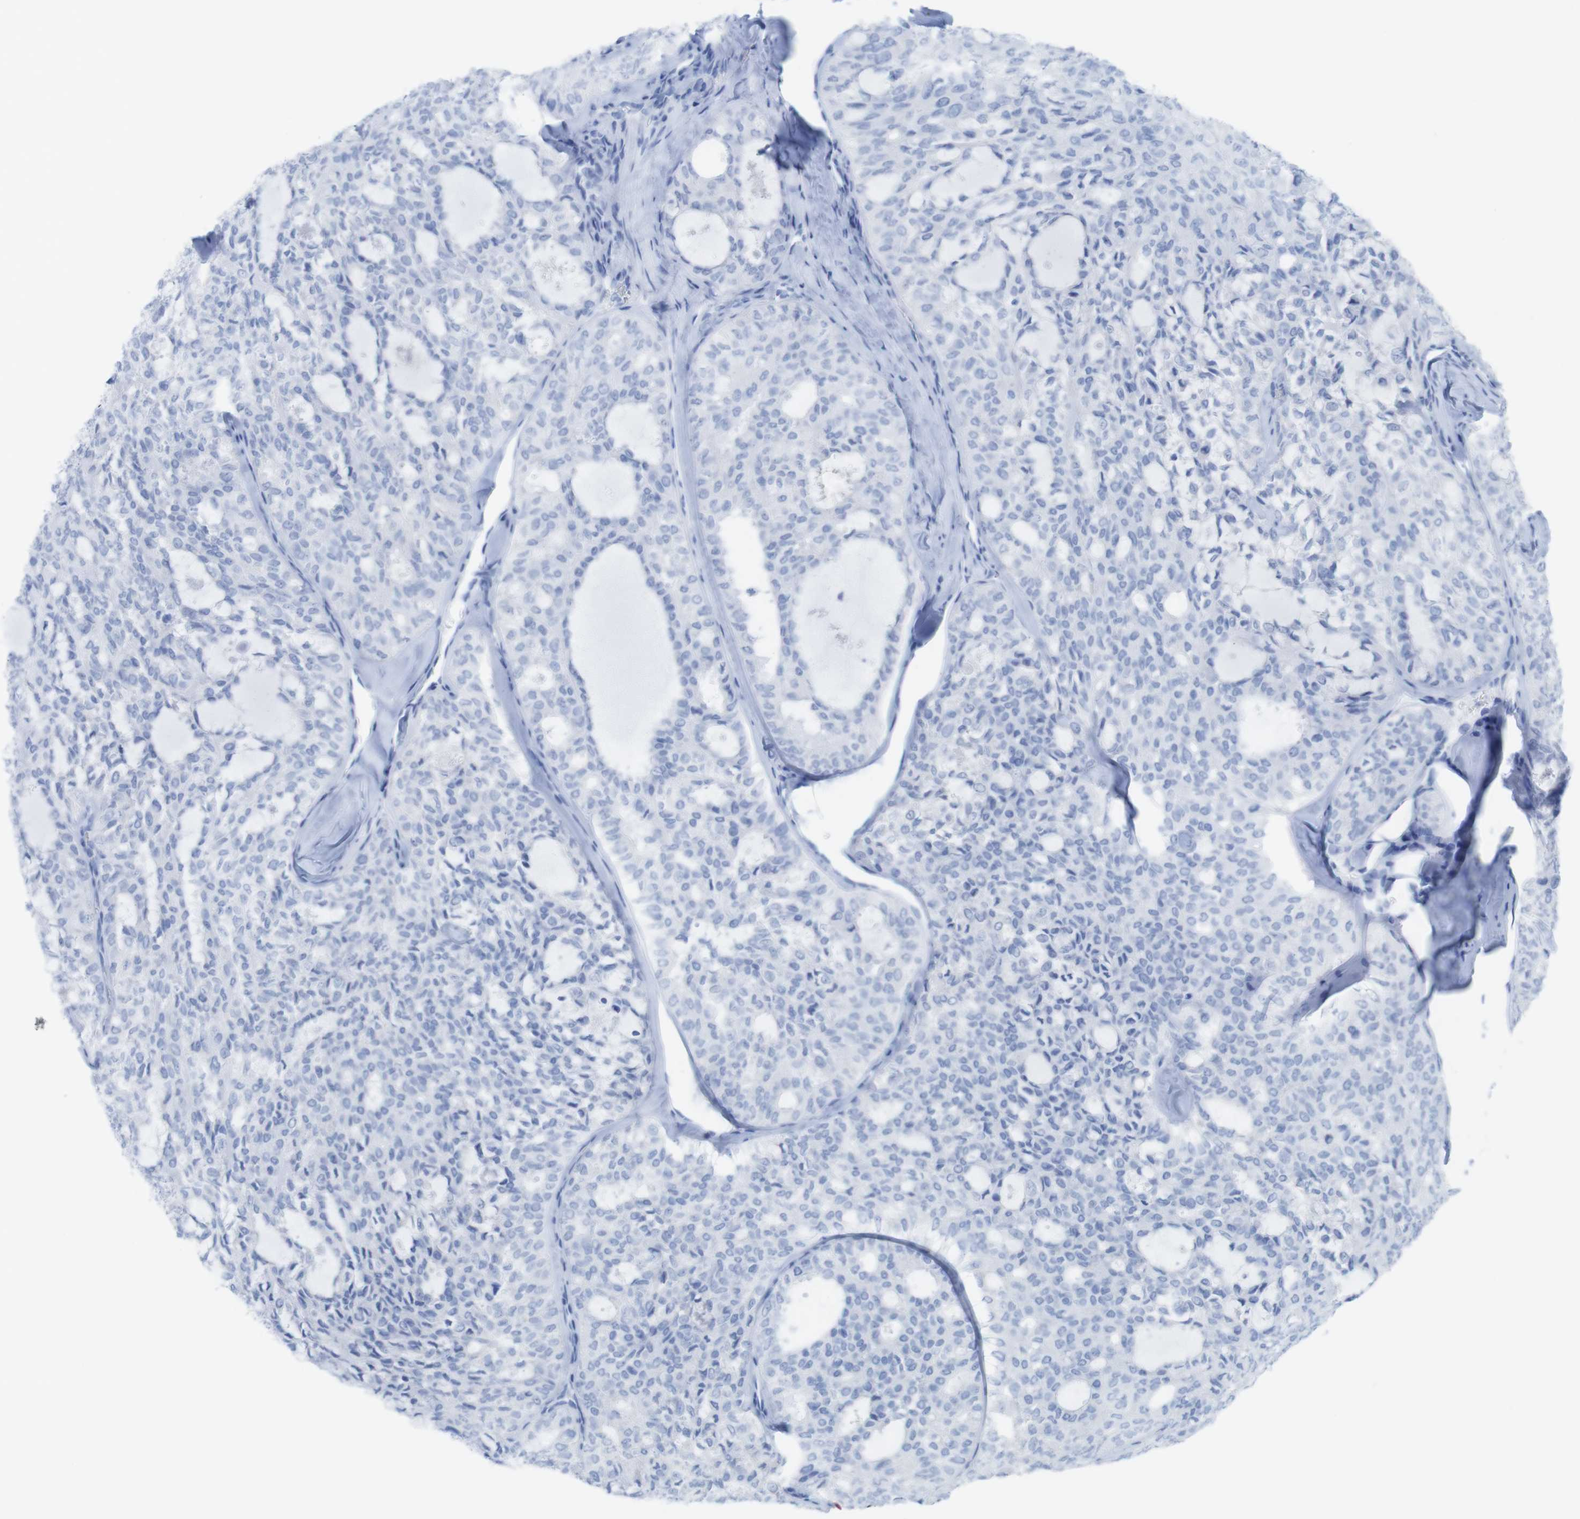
{"staining": {"intensity": "negative", "quantity": "none", "location": "none"}, "tissue": "thyroid cancer", "cell_type": "Tumor cells", "image_type": "cancer", "snomed": [{"axis": "morphology", "description": "Follicular adenoma carcinoma, NOS"}, {"axis": "topography", "description": "Thyroid gland"}], "caption": "Tumor cells are negative for protein expression in human thyroid follicular adenoma carcinoma. (Stains: DAB IHC with hematoxylin counter stain, Microscopy: brightfield microscopy at high magnification).", "gene": "MYH7", "patient": {"sex": "male", "age": 75}}